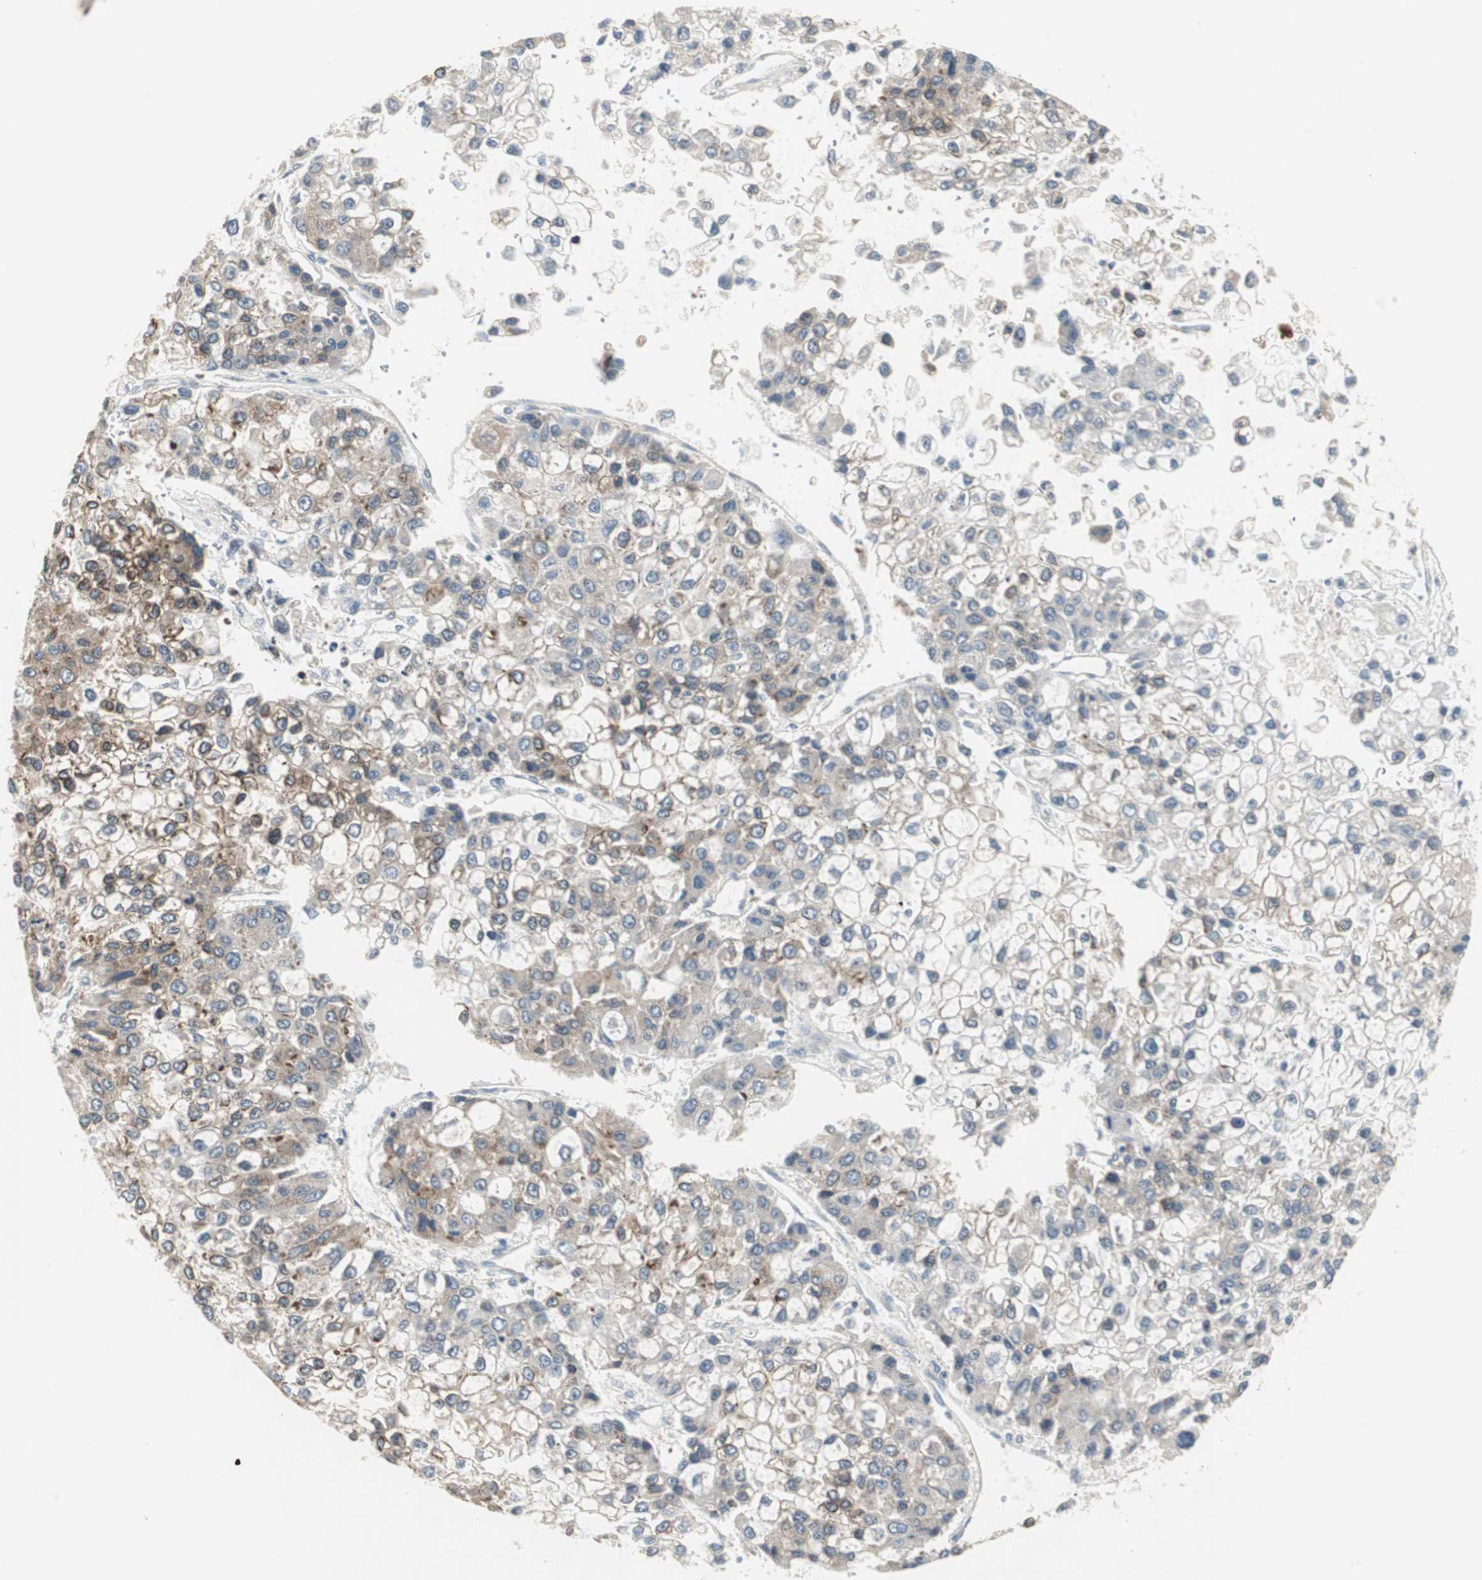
{"staining": {"intensity": "moderate", "quantity": ">75%", "location": "cytoplasmic/membranous"}, "tissue": "liver cancer", "cell_type": "Tumor cells", "image_type": "cancer", "snomed": [{"axis": "morphology", "description": "Carcinoma, Hepatocellular, NOS"}, {"axis": "topography", "description": "Liver"}], "caption": "Moderate cytoplasmic/membranous protein staining is appreciated in approximately >75% of tumor cells in liver cancer.", "gene": "ZFP36", "patient": {"sex": "female", "age": 66}}